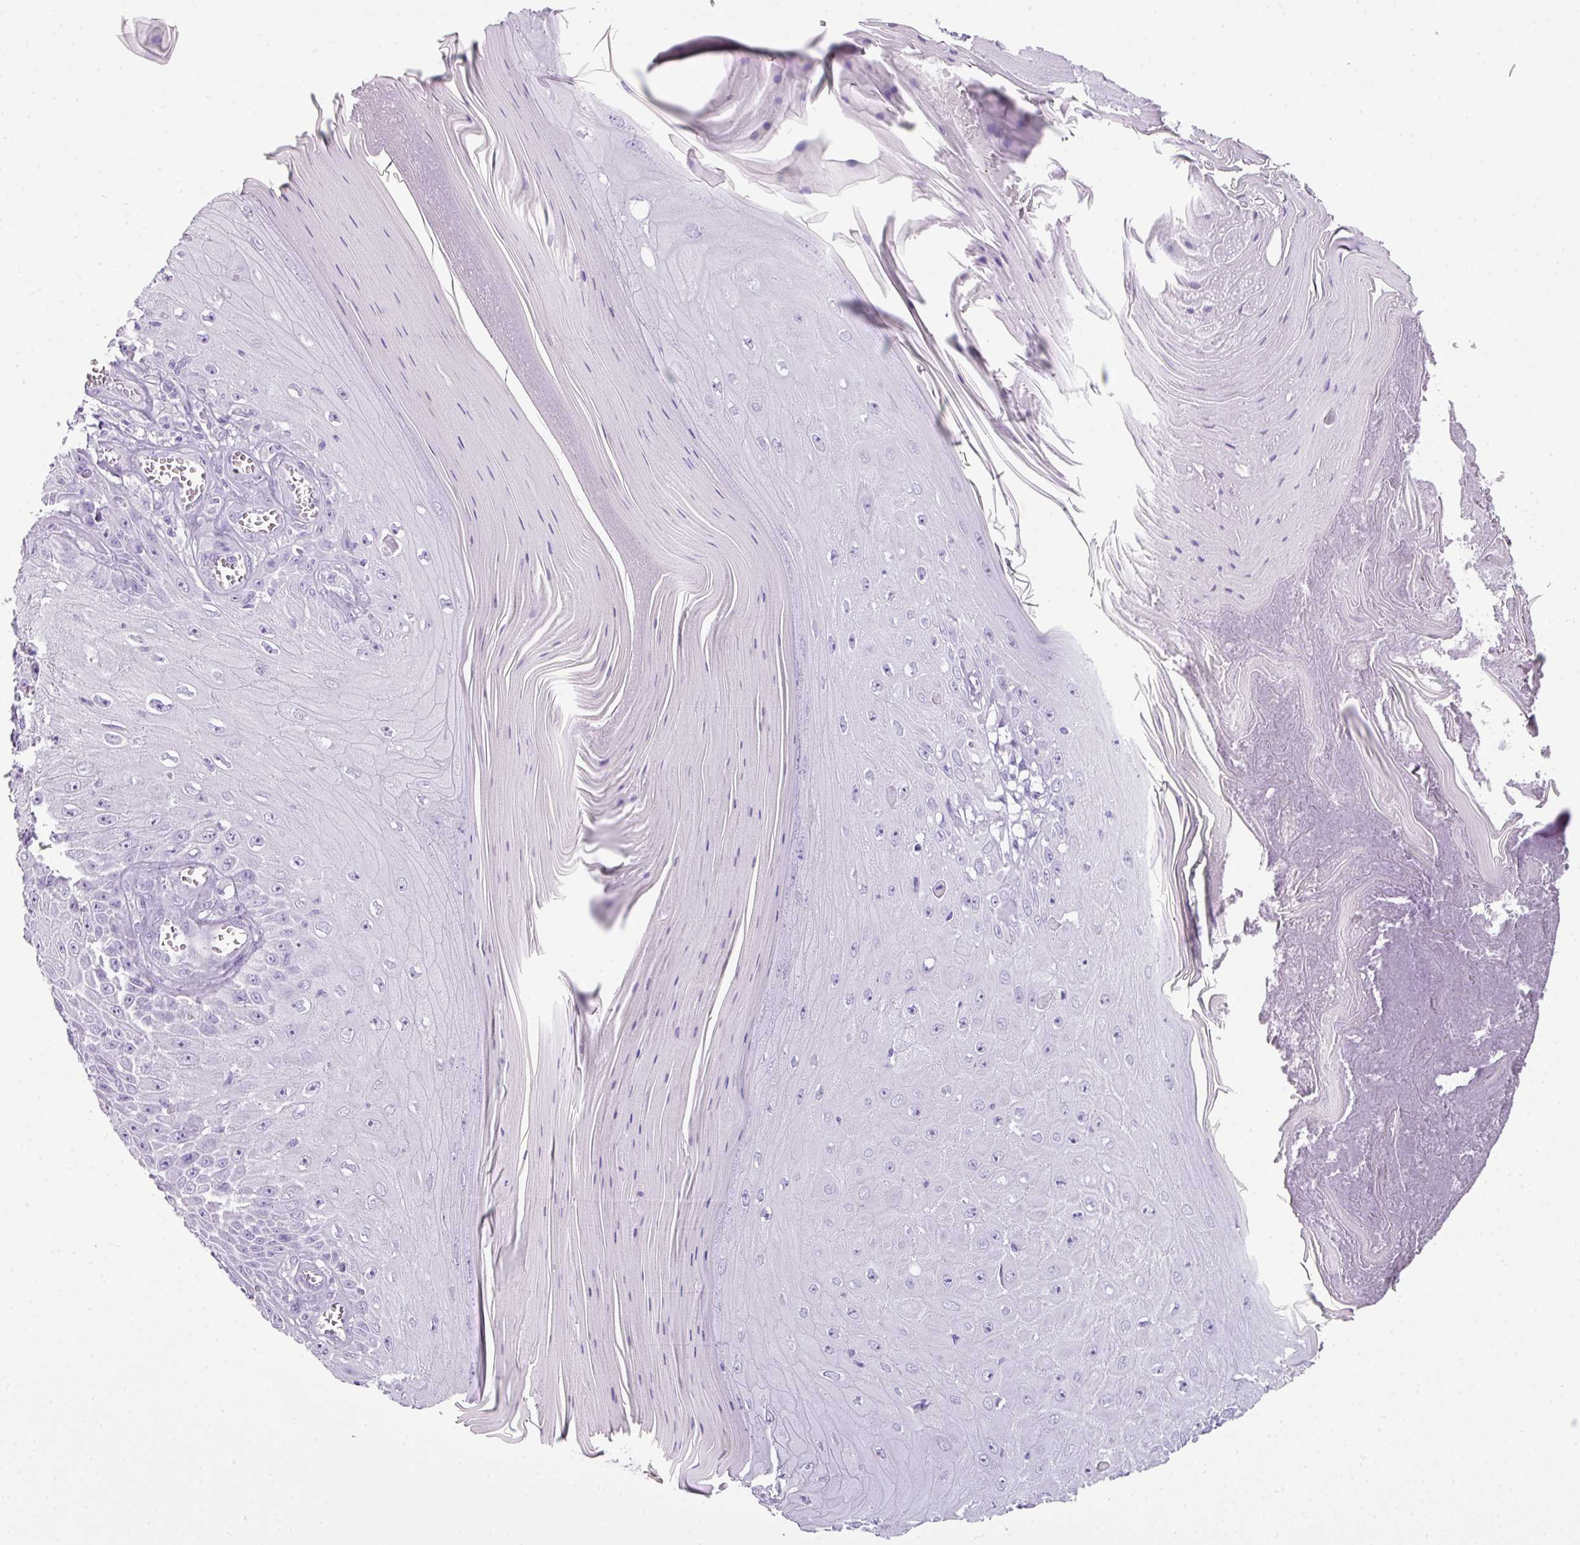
{"staining": {"intensity": "negative", "quantity": "none", "location": "none"}, "tissue": "skin cancer", "cell_type": "Tumor cells", "image_type": "cancer", "snomed": [{"axis": "morphology", "description": "Squamous cell carcinoma, NOS"}, {"axis": "topography", "description": "Skin"}], "caption": "Immunohistochemical staining of skin cancer displays no significant expression in tumor cells. Brightfield microscopy of IHC stained with DAB (brown) and hematoxylin (blue), captured at high magnification.", "gene": "TNP1", "patient": {"sex": "female", "age": 73}}